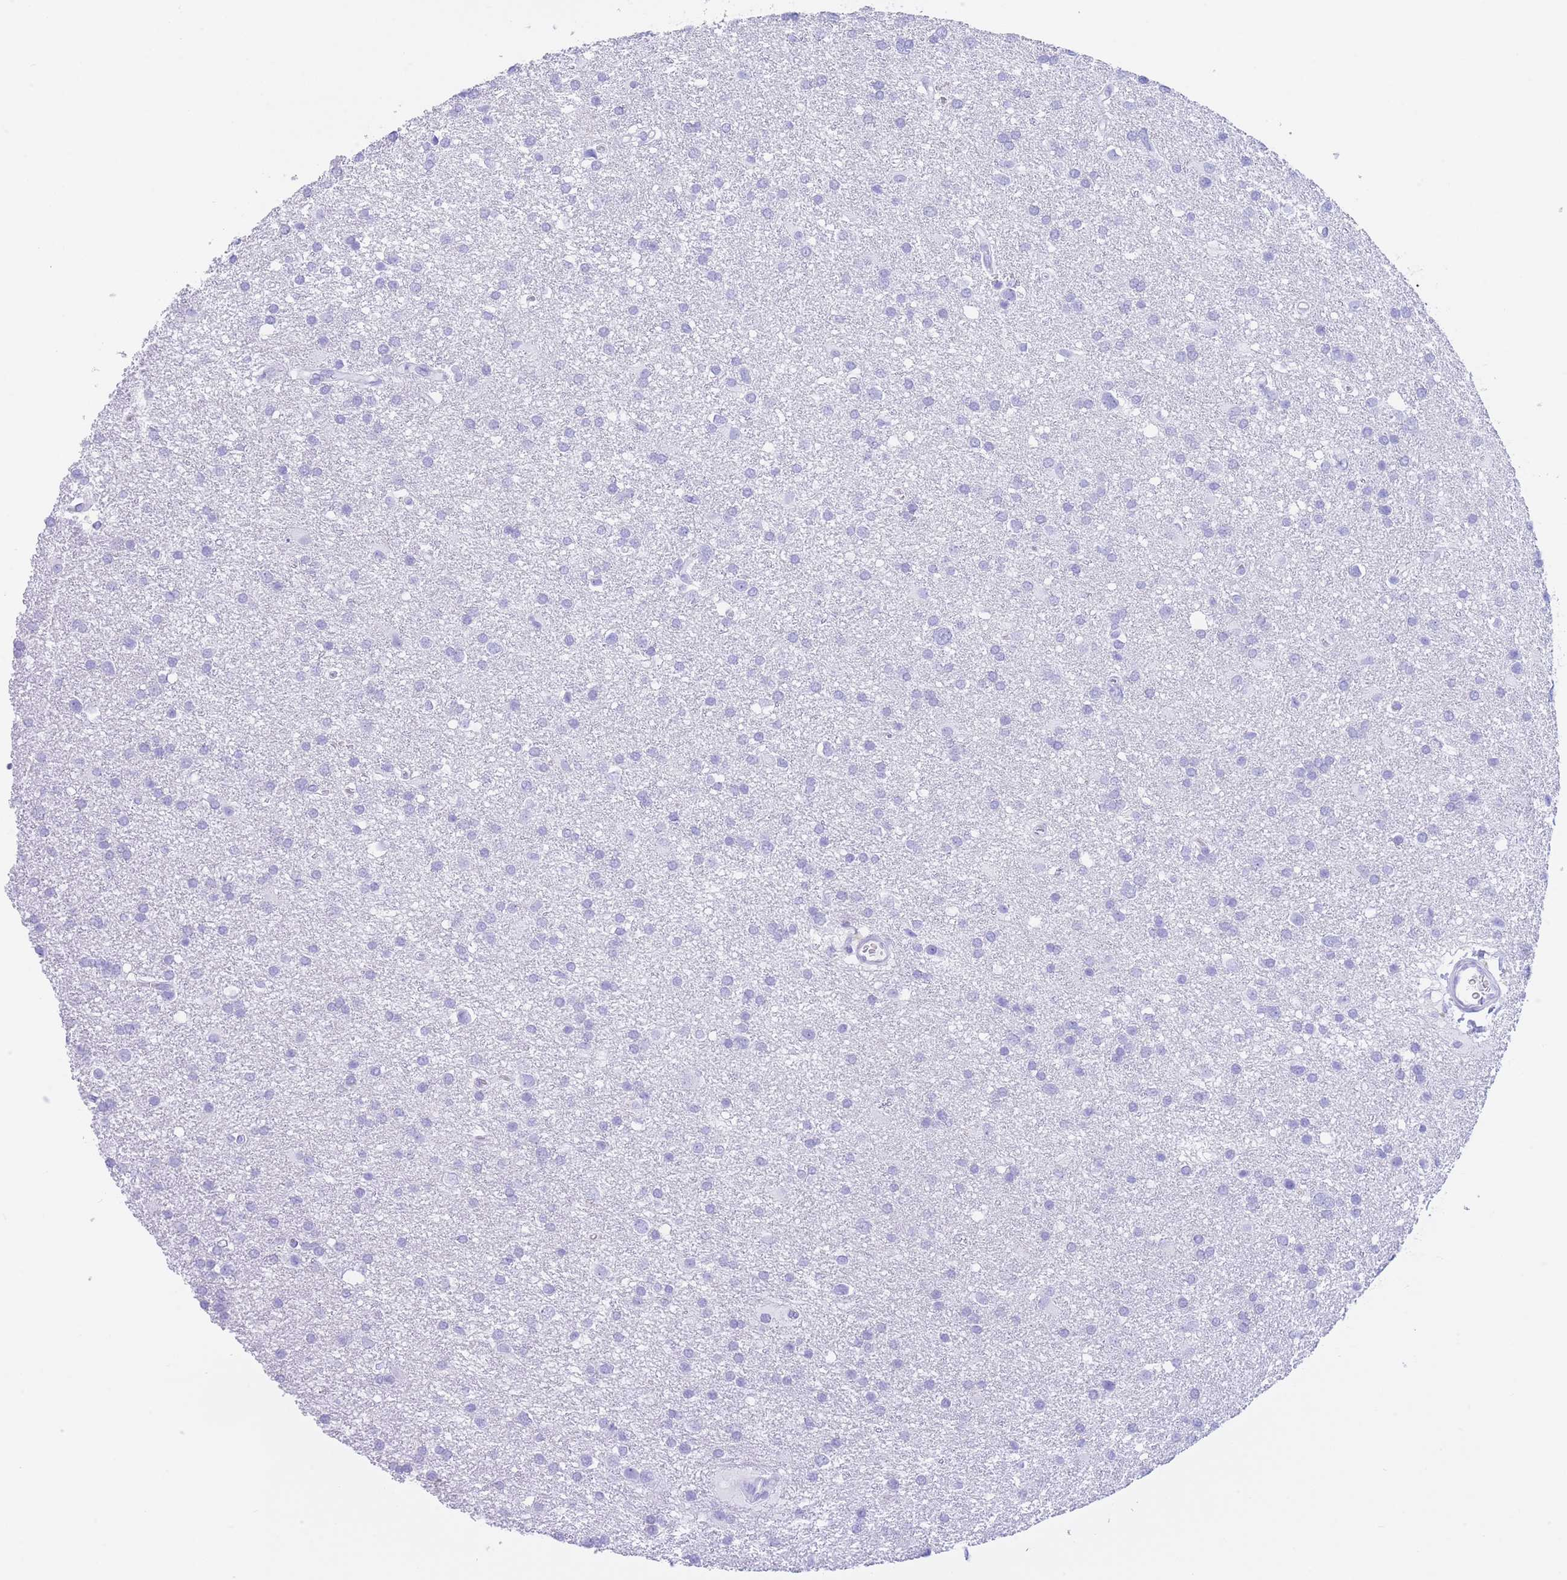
{"staining": {"intensity": "negative", "quantity": "none", "location": "none"}, "tissue": "glioma", "cell_type": "Tumor cells", "image_type": "cancer", "snomed": [{"axis": "morphology", "description": "Glioma, malignant, Low grade"}, {"axis": "topography", "description": "Brain"}], "caption": "A high-resolution micrograph shows IHC staining of malignant low-grade glioma, which demonstrates no significant expression in tumor cells. (Brightfield microscopy of DAB IHC at high magnification).", "gene": "SLCO1B3", "patient": {"sex": "female", "age": 32}}